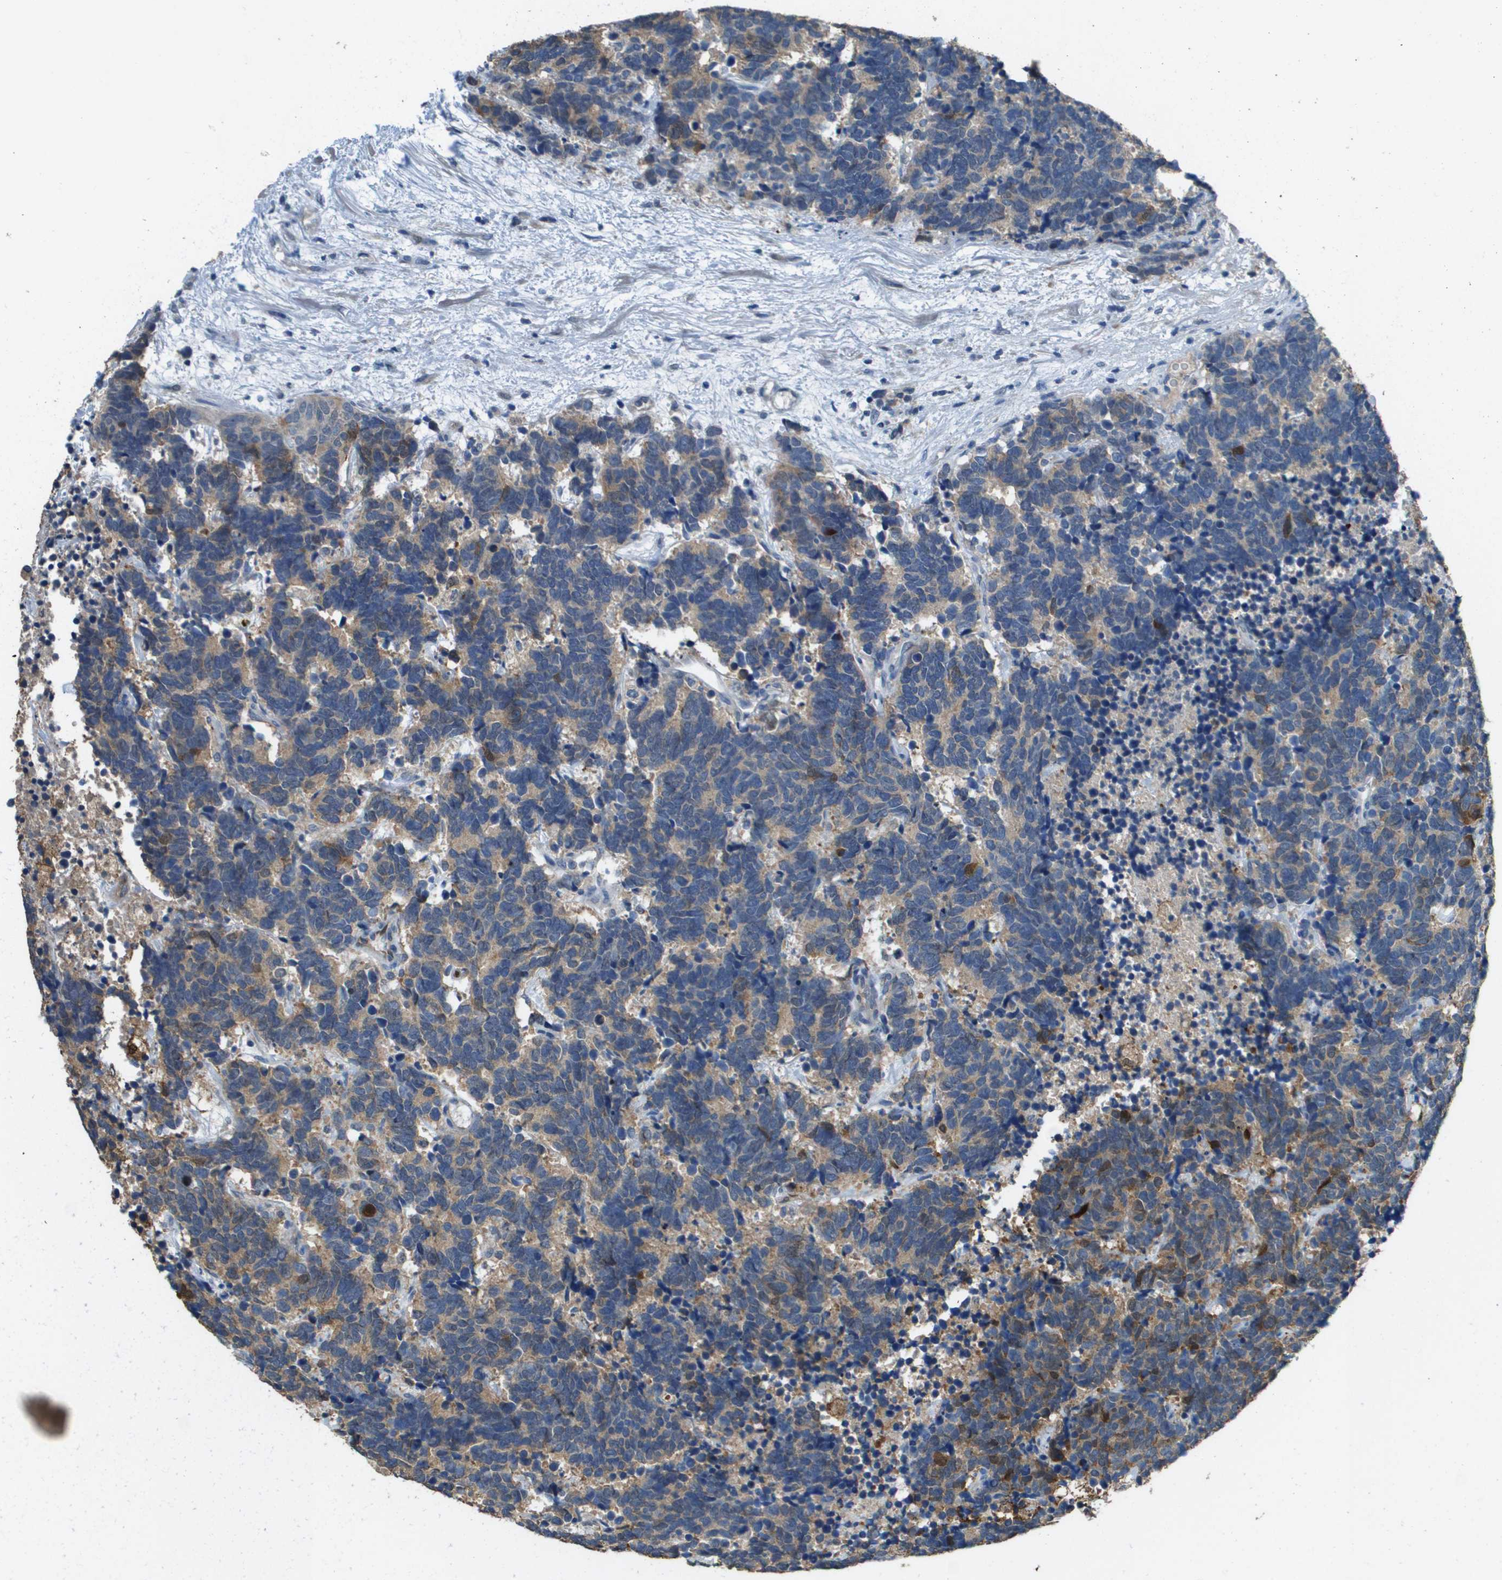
{"staining": {"intensity": "moderate", "quantity": ">75%", "location": "cytoplasmic/membranous"}, "tissue": "carcinoid", "cell_type": "Tumor cells", "image_type": "cancer", "snomed": [{"axis": "morphology", "description": "Carcinoma, NOS"}, {"axis": "morphology", "description": "Carcinoid, malignant, NOS"}, {"axis": "topography", "description": "Urinary bladder"}], "caption": "Human carcinoid stained with a brown dye shows moderate cytoplasmic/membranous positive positivity in approximately >75% of tumor cells.", "gene": "FABP5", "patient": {"sex": "male", "age": 57}}